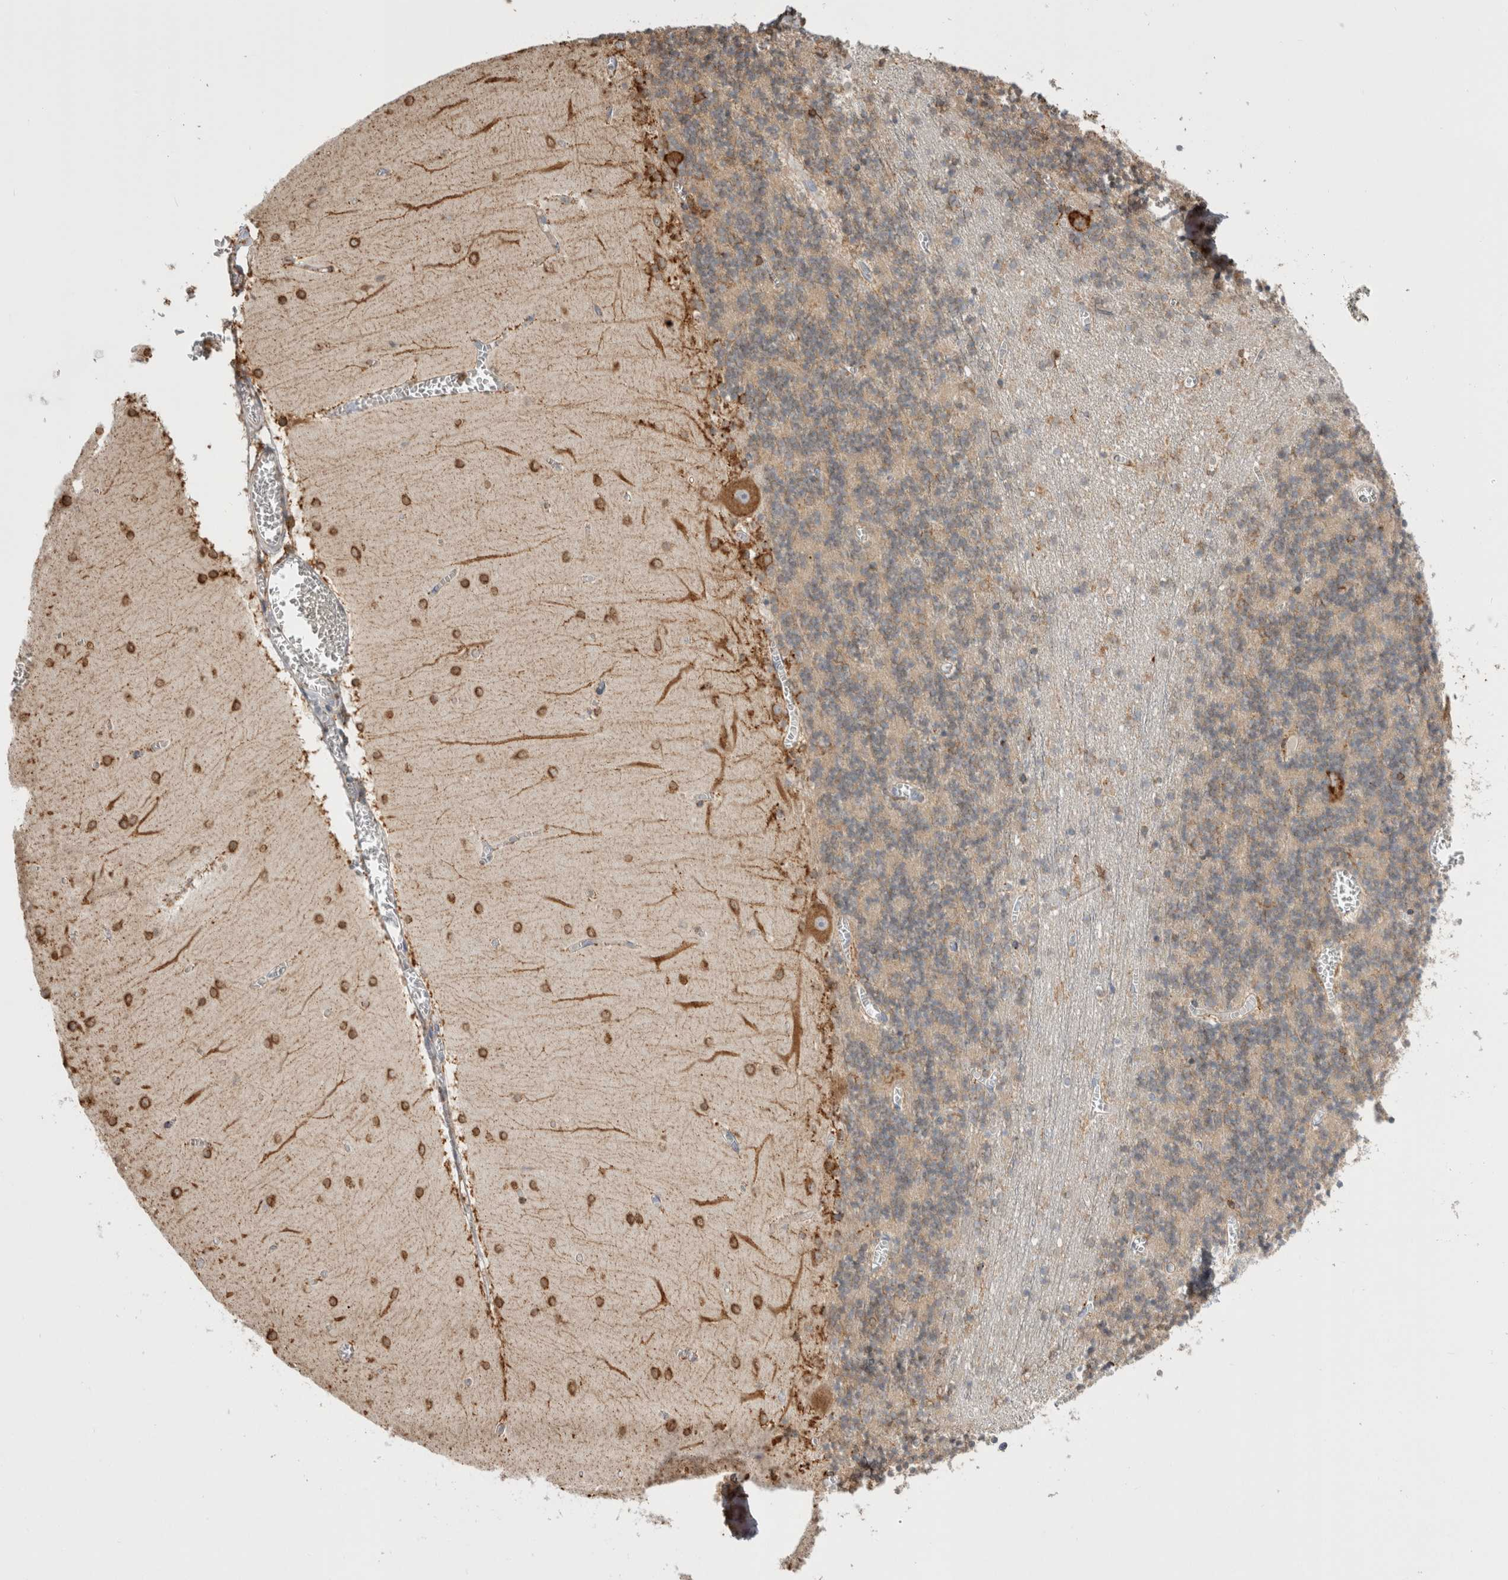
{"staining": {"intensity": "weak", "quantity": "<25%", "location": "cytoplasmic/membranous"}, "tissue": "cerebellum", "cell_type": "Cells in granular layer", "image_type": "normal", "snomed": [{"axis": "morphology", "description": "Normal tissue, NOS"}, {"axis": "topography", "description": "Cerebellum"}], "caption": "There is no significant positivity in cells in granular layer of cerebellum. (DAB (3,3'-diaminobenzidine) IHC with hematoxylin counter stain).", "gene": "LRPAP1", "patient": {"sex": "female", "age": 28}}